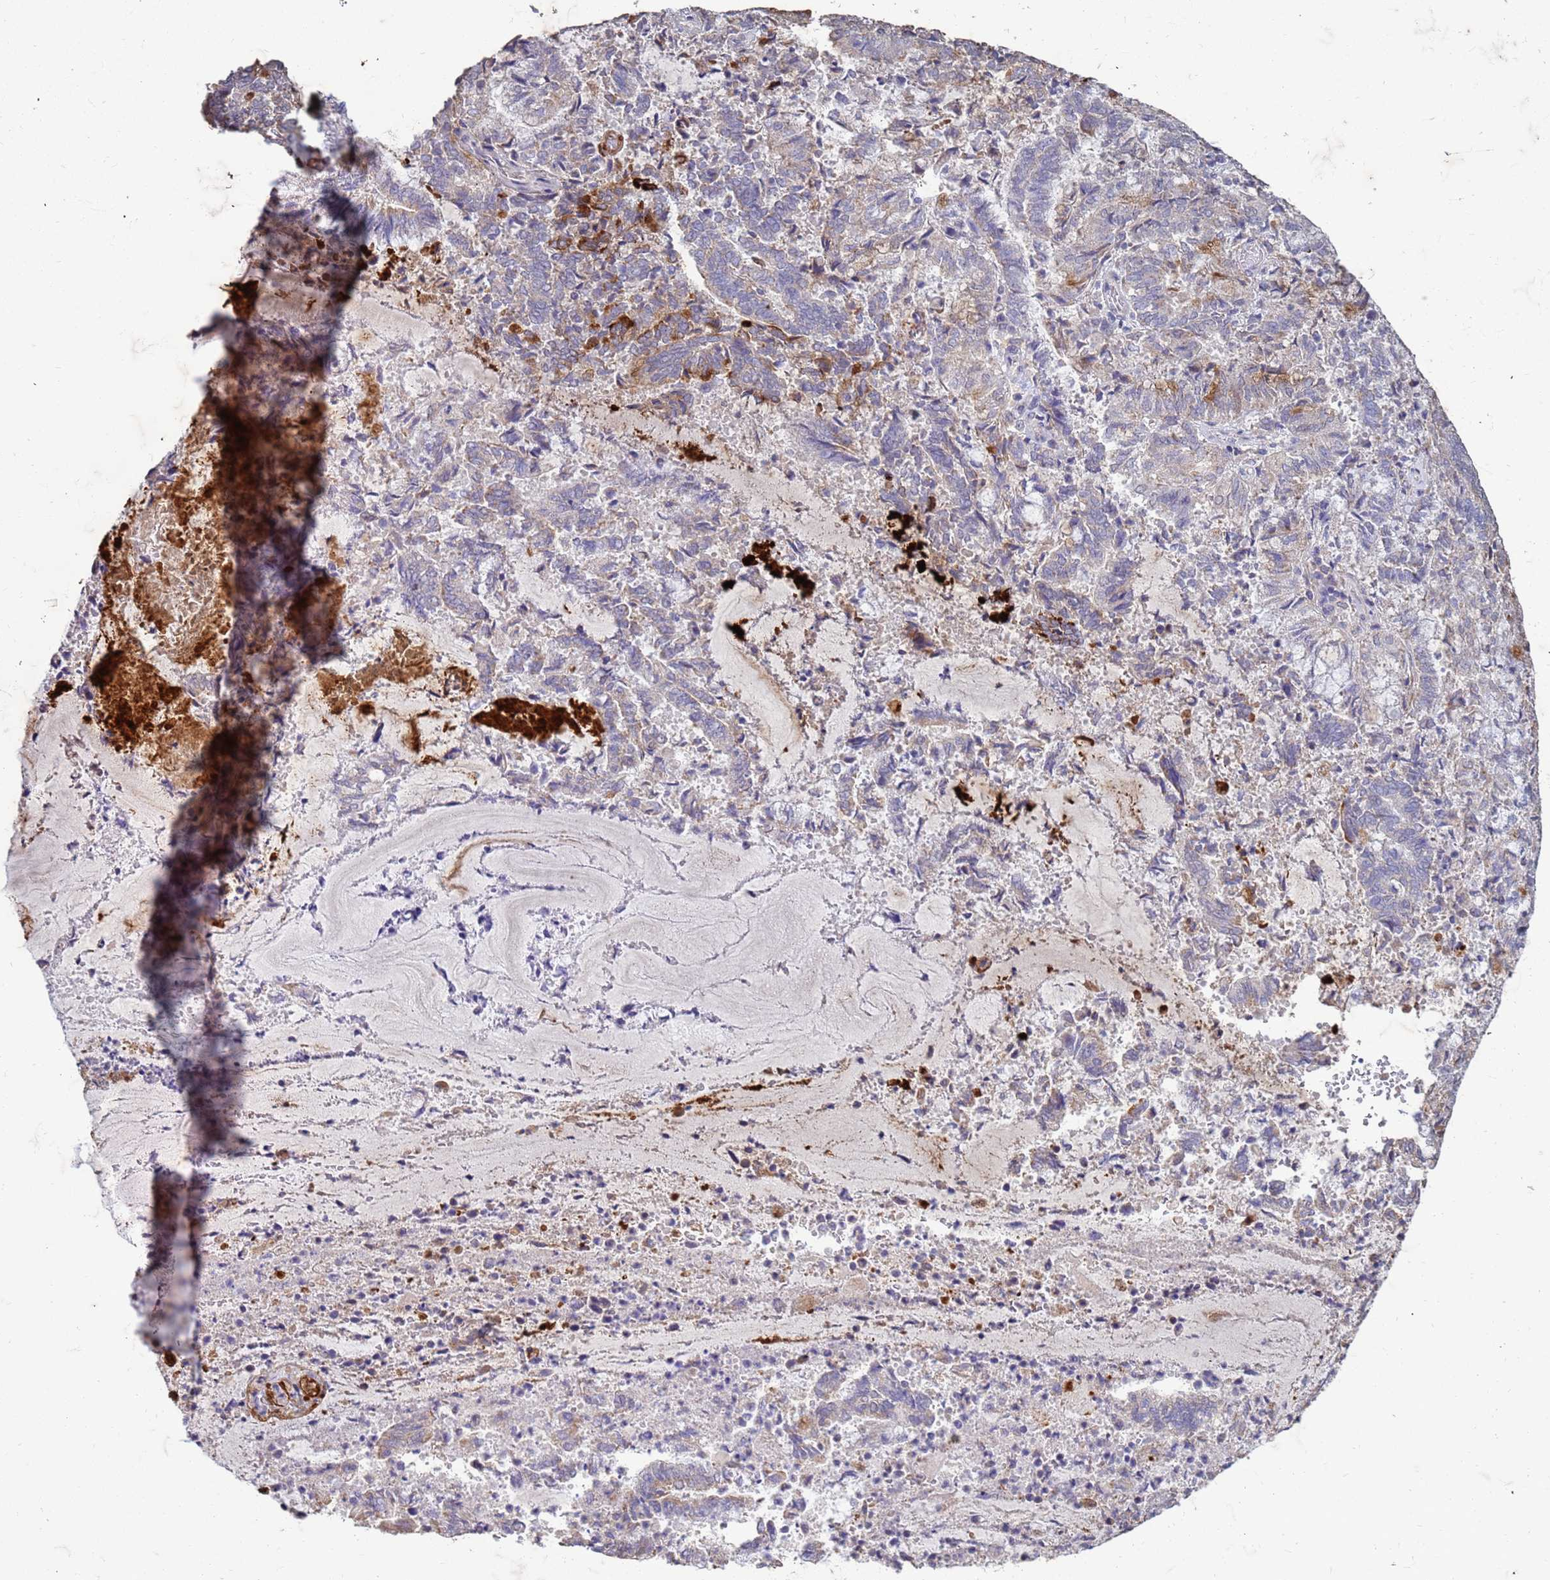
{"staining": {"intensity": "moderate", "quantity": "<25%", "location": "cytoplasmic/membranous"}, "tissue": "endometrial cancer", "cell_type": "Tumor cells", "image_type": "cancer", "snomed": [{"axis": "morphology", "description": "Adenocarcinoma, NOS"}, {"axis": "topography", "description": "Endometrium"}], "caption": "Approximately <25% of tumor cells in endometrial adenocarcinoma demonstrate moderate cytoplasmic/membranous protein expression as visualized by brown immunohistochemical staining.", "gene": "SLC25A15", "patient": {"sex": "female", "age": 80}}